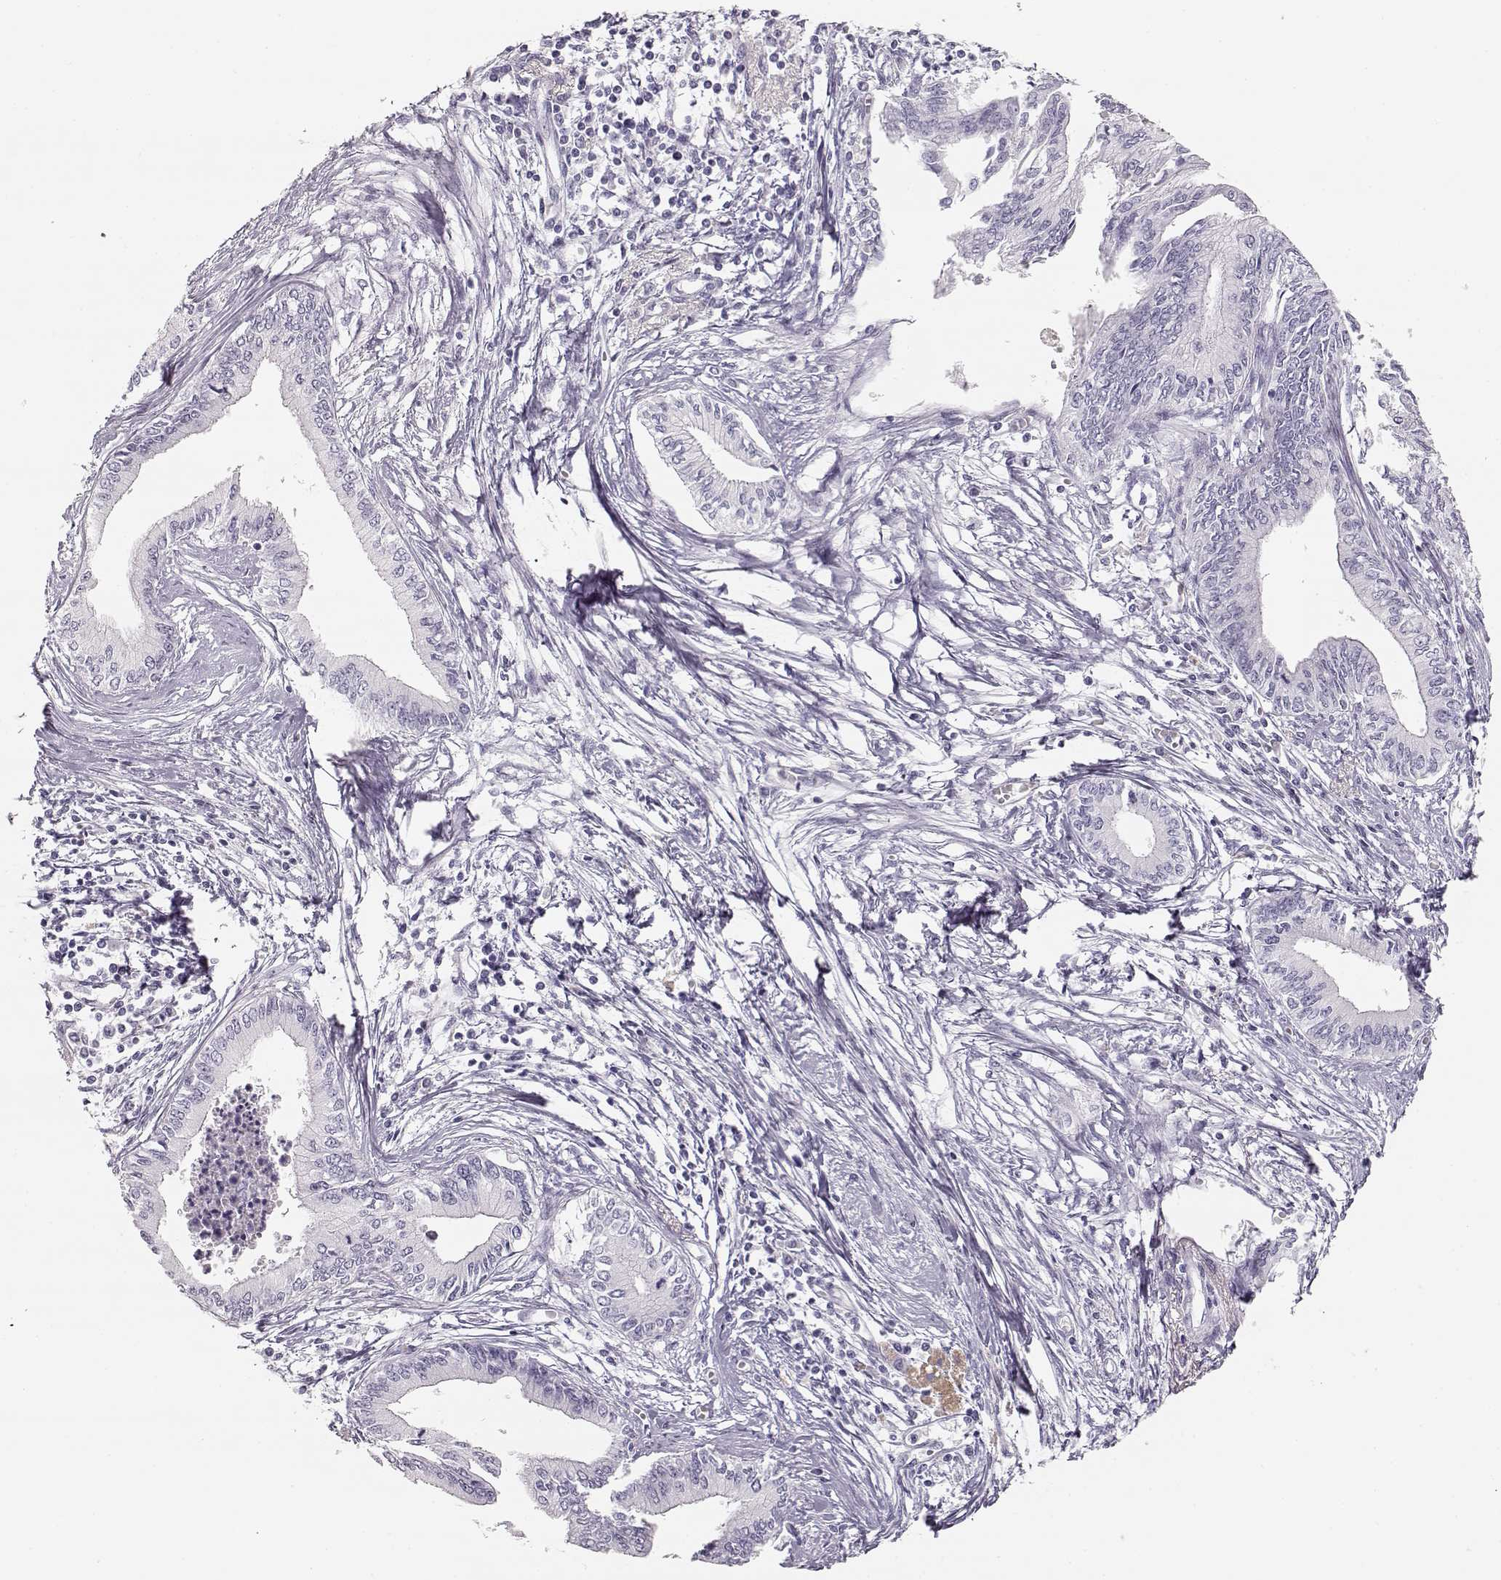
{"staining": {"intensity": "negative", "quantity": "none", "location": "none"}, "tissue": "pancreatic cancer", "cell_type": "Tumor cells", "image_type": "cancer", "snomed": [{"axis": "morphology", "description": "Adenocarcinoma, NOS"}, {"axis": "topography", "description": "Pancreas"}], "caption": "Immunohistochemical staining of human adenocarcinoma (pancreatic) reveals no significant expression in tumor cells.", "gene": "LEPR", "patient": {"sex": "female", "age": 61}}